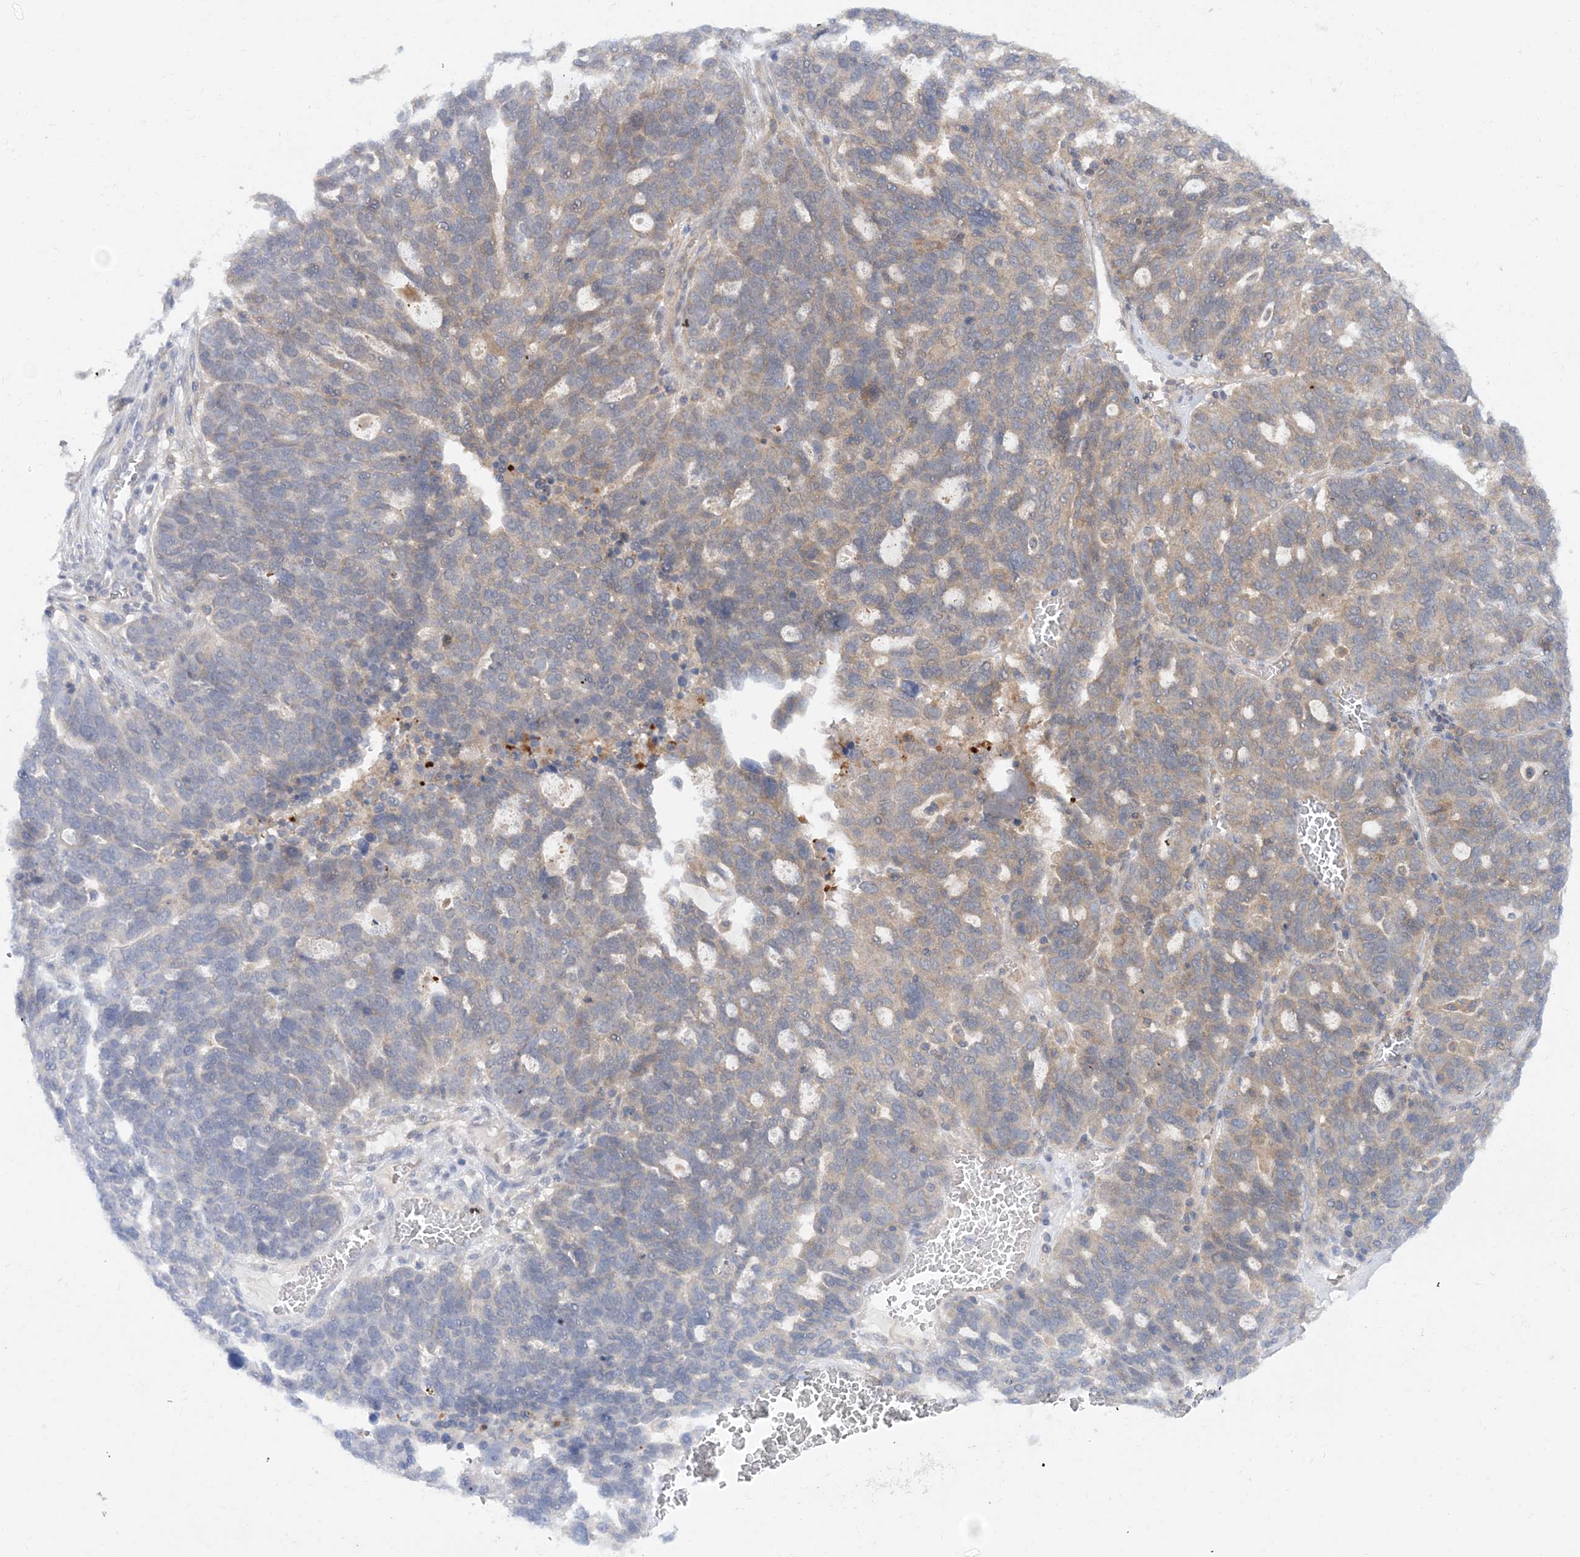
{"staining": {"intensity": "moderate", "quantity": "<25%", "location": "cytoplasmic/membranous"}, "tissue": "ovarian cancer", "cell_type": "Tumor cells", "image_type": "cancer", "snomed": [{"axis": "morphology", "description": "Cystadenocarcinoma, serous, NOS"}, {"axis": "topography", "description": "Ovary"}], "caption": "Moderate cytoplasmic/membranous protein expression is seen in approximately <25% of tumor cells in ovarian serous cystadenocarcinoma.", "gene": "TMEM9B", "patient": {"sex": "female", "age": 59}}